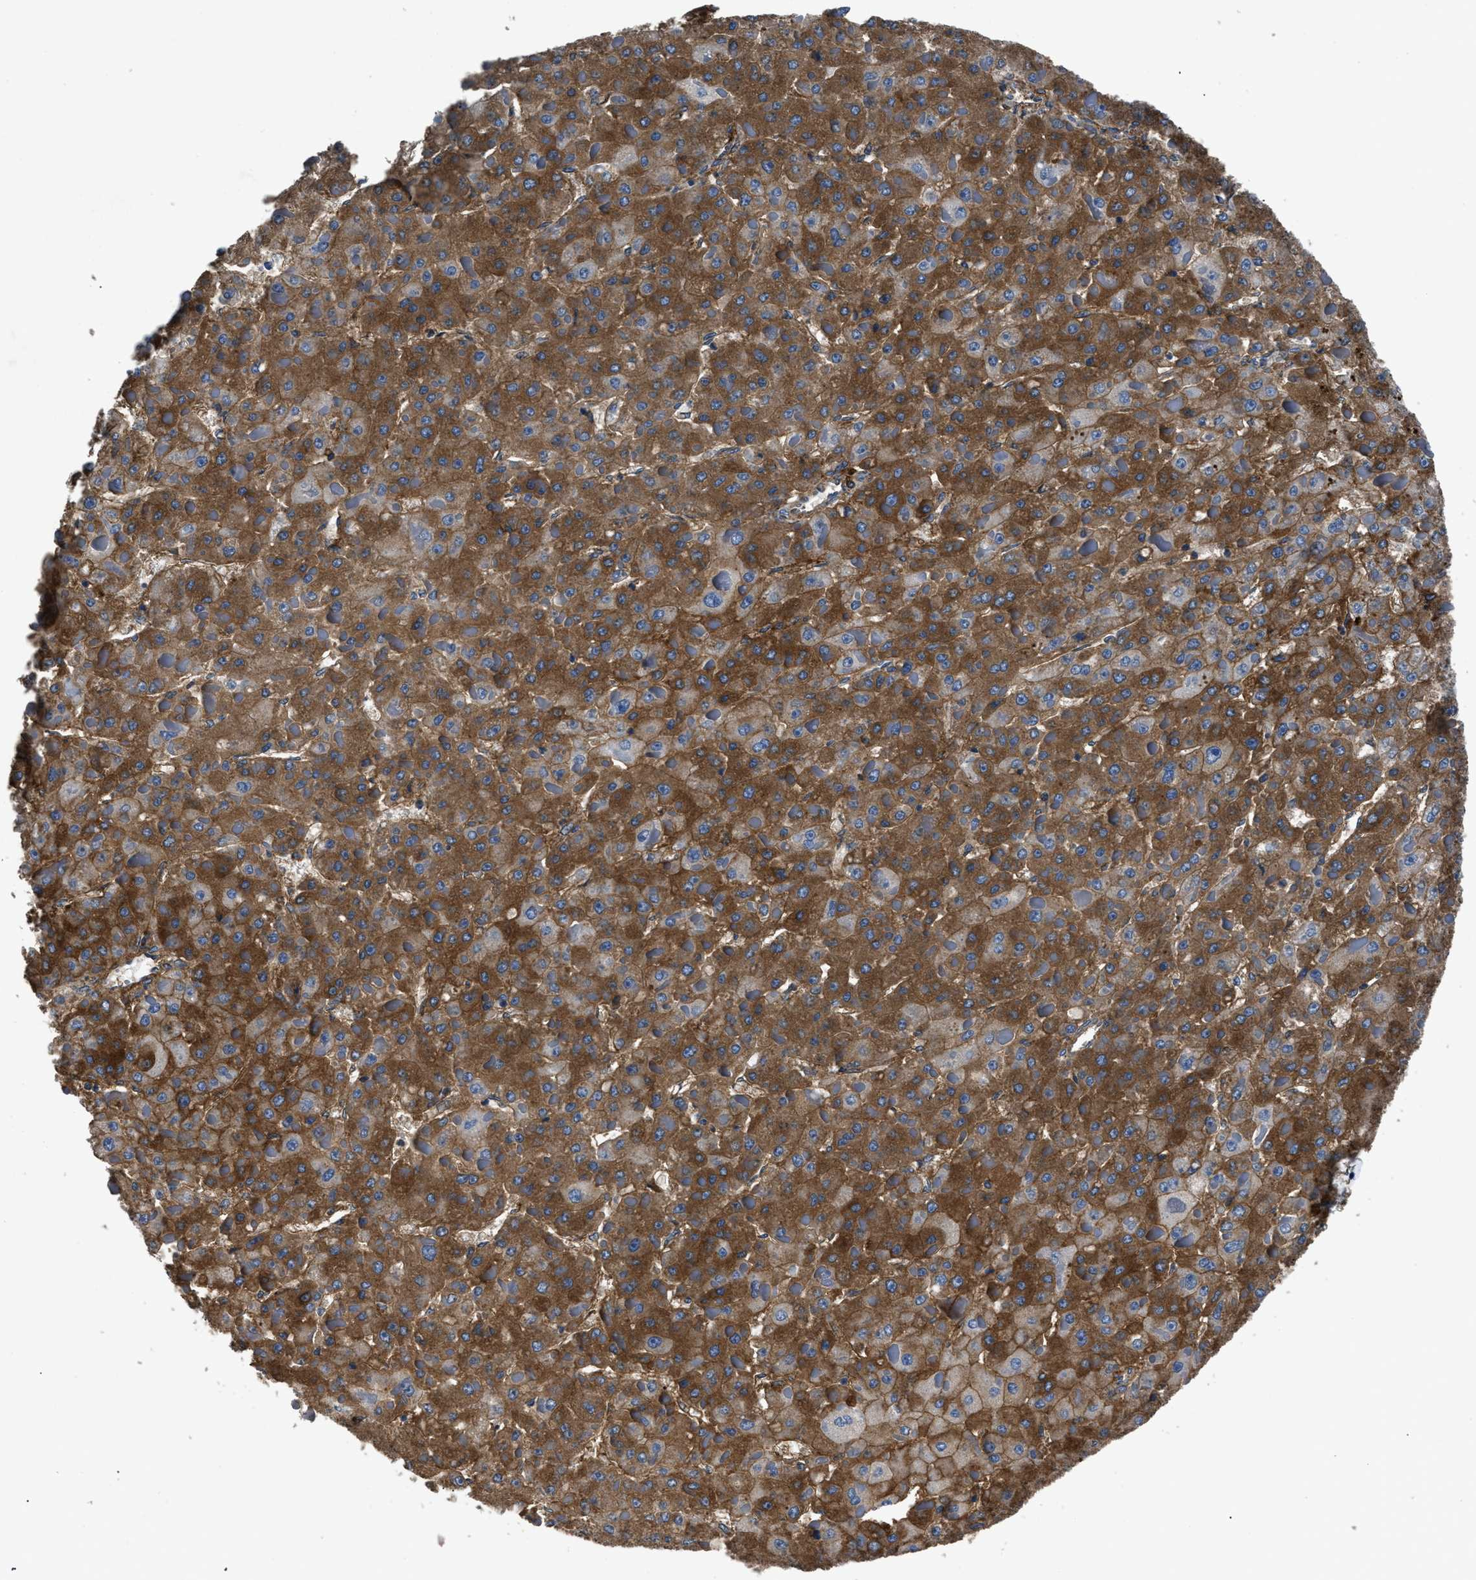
{"staining": {"intensity": "moderate", "quantity": ">75%", "location": "cytoplasmic/membranous"}, "tissue": "liver cancer", "cell_type": "Tumor cells", "image_type": "cancer", "snomed": [{"axis": "morphology", "description": "Carcinoma, Hepatocellular, NOS"}, {"axis": "topography", "description": "Liver"}], "caption": "This is an image of immunohistochemistry staining of liver hepatocellular carcinoma, which shows moderate staining in the cytoplasmic/membranous of tumor cells.", "gene": "CD276", "patient": {"sex": "female", "age": 73}}